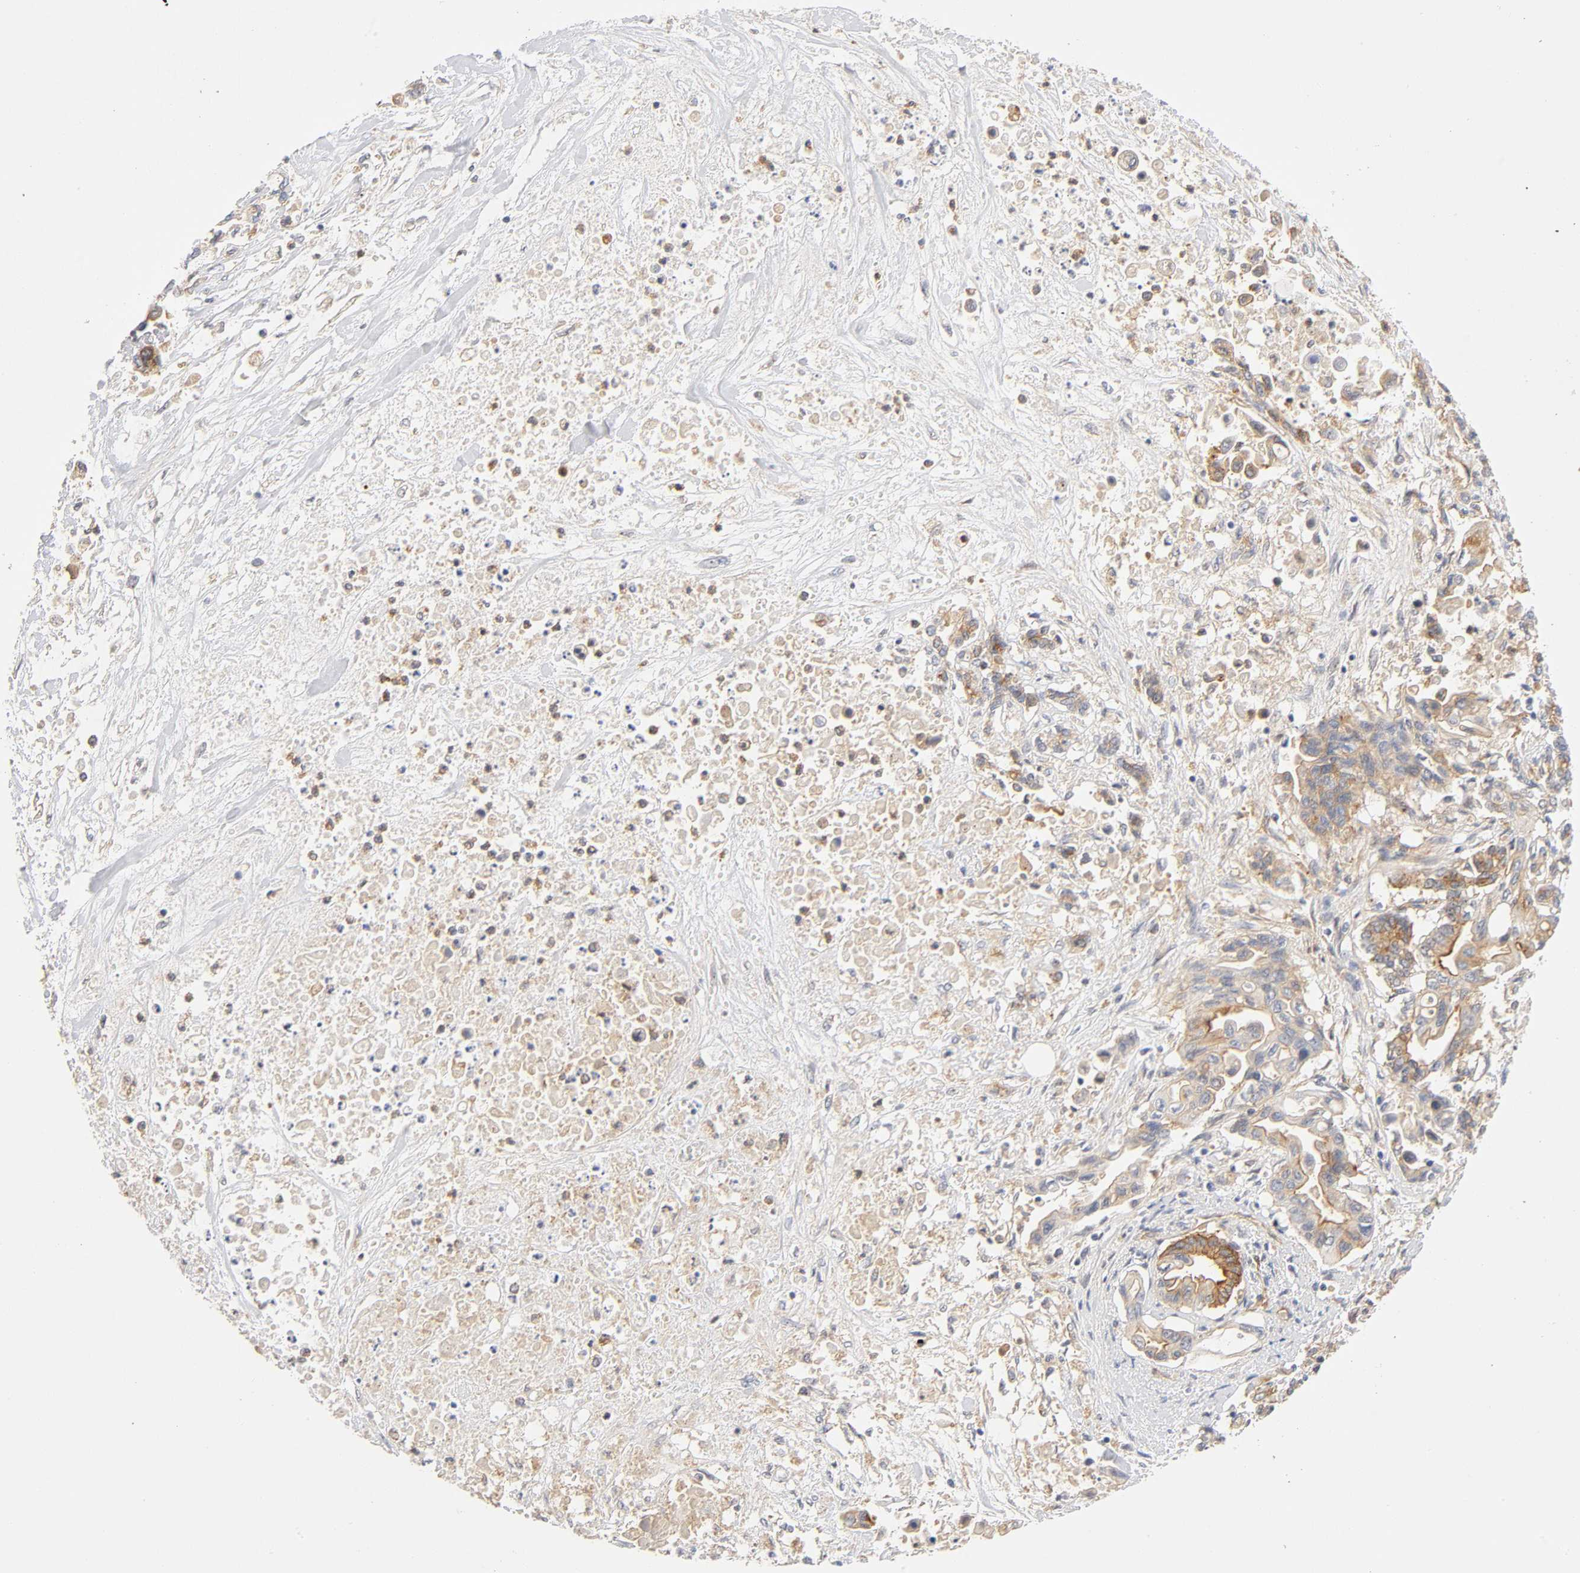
{"staining": {"intensity": "moderate", "quantity": ">75%", "location": "cytoplasmic/membranous"}, "tissue": "pancreatic cancer", "cell_type": "Tumor cells", "image_type": "cancer", "snomed": [{"axis": "morphology", "description": "Adenocarcinoma, NOS"}, {"axis": "topography", "description": "Pancreas"}], "caption": "DAB (3,3'-diaminobenzidine) immunohistochemical staining of human pancreatic adenocarcinoma shows moderate cytoplasmic/membranous protein positivity in about >75% of tumor cells.", "gene": "PLD1", "patient": {"sex": "female", "age": 57}}